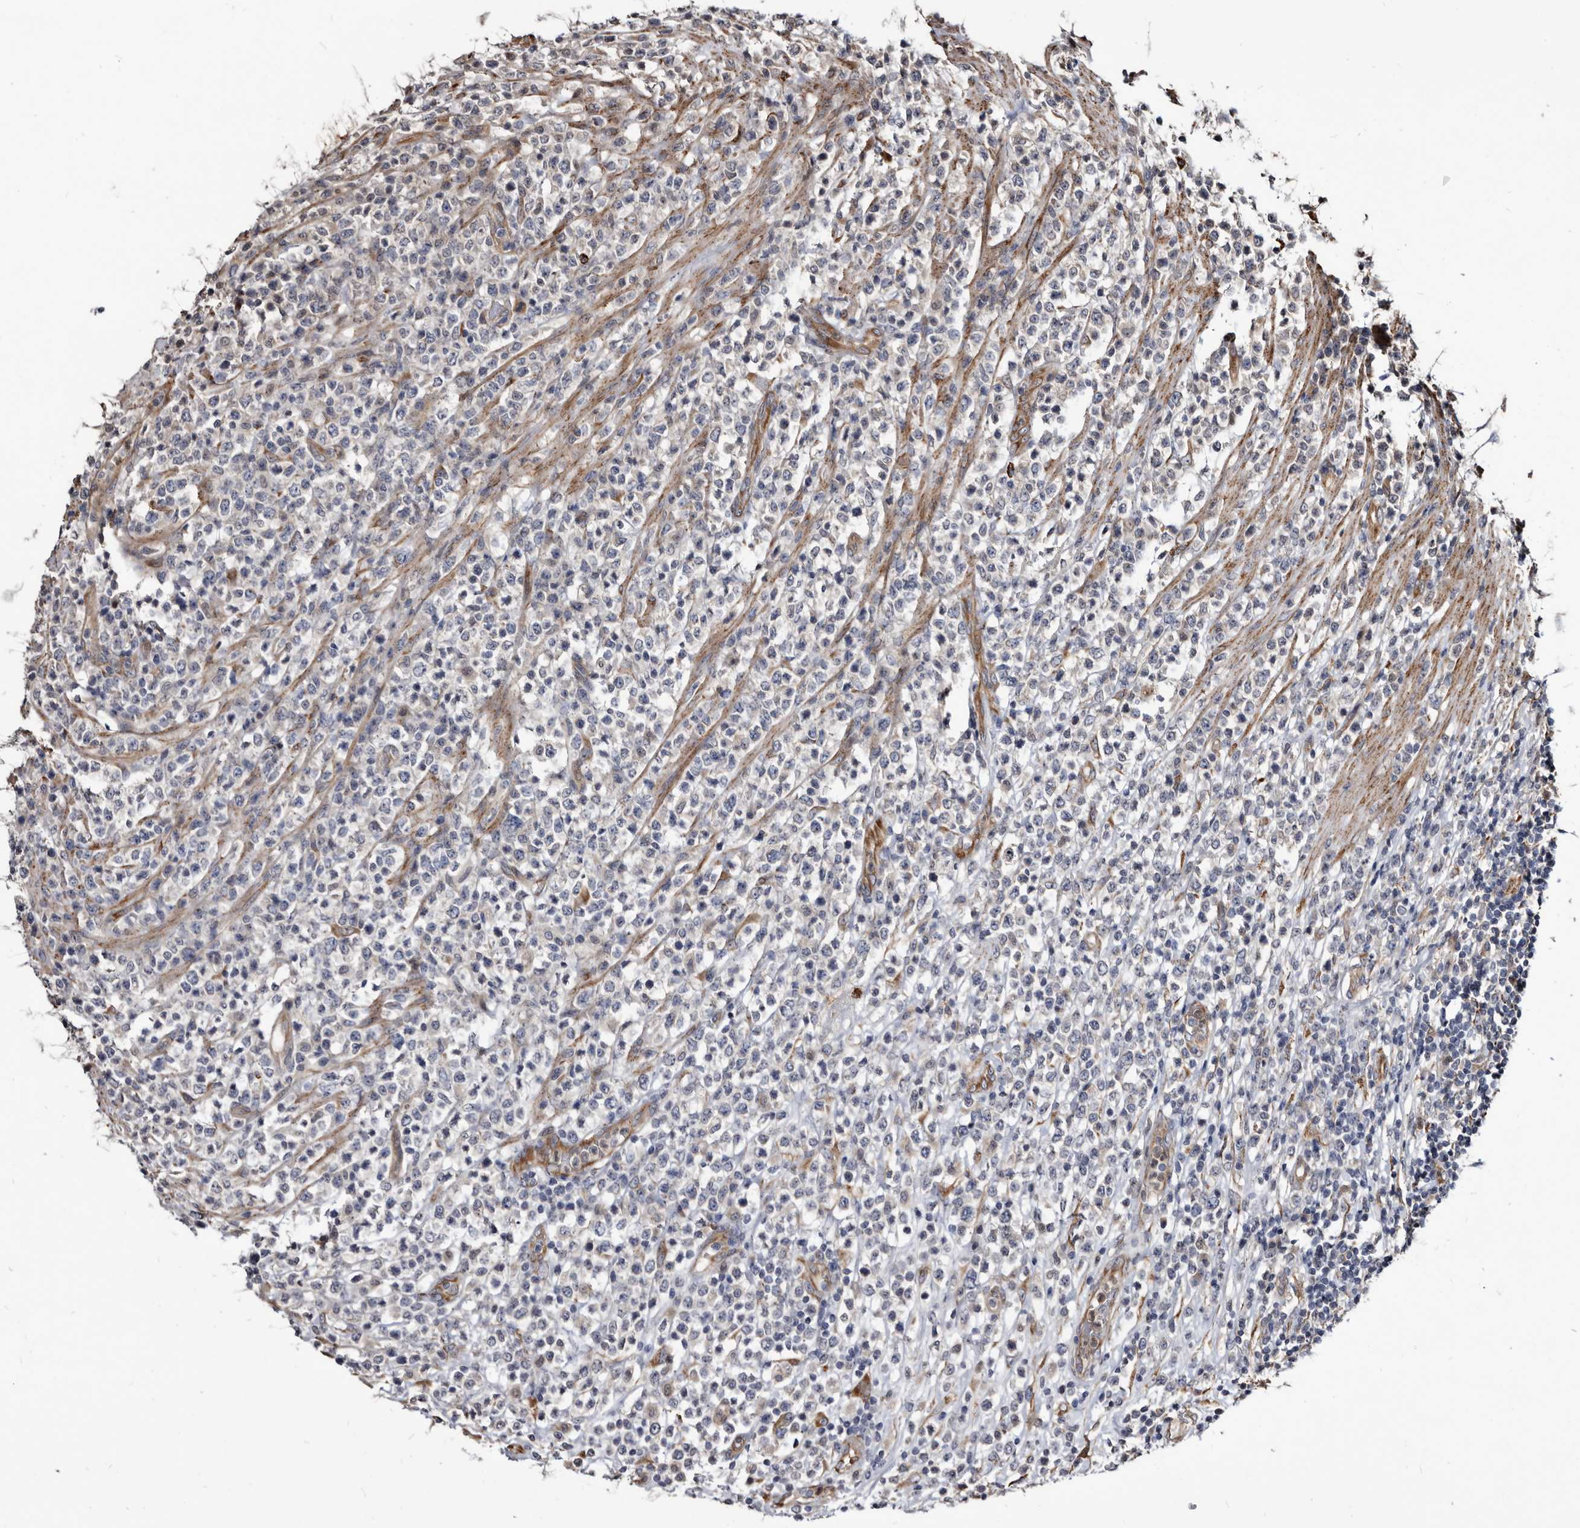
{"staining": {"intensity": "negative", "quantity": "none", "location": "none"}, "tissue": "lymphoma", "cell_type": "Tumor cells", "image_type": "cancer", "snomed": [{"axis": "morphology", "description": "Malignant lymphoma, non-Hodgkin's type, High grade"}, {"axis": "topography", "description": "Colon"}], "caption": "Lymphoma was stained to show a protein in brown. There is no significant positivity in tumor cells.", "gene": "CTSA", "patient": {"sex": "female", "age": 53}}